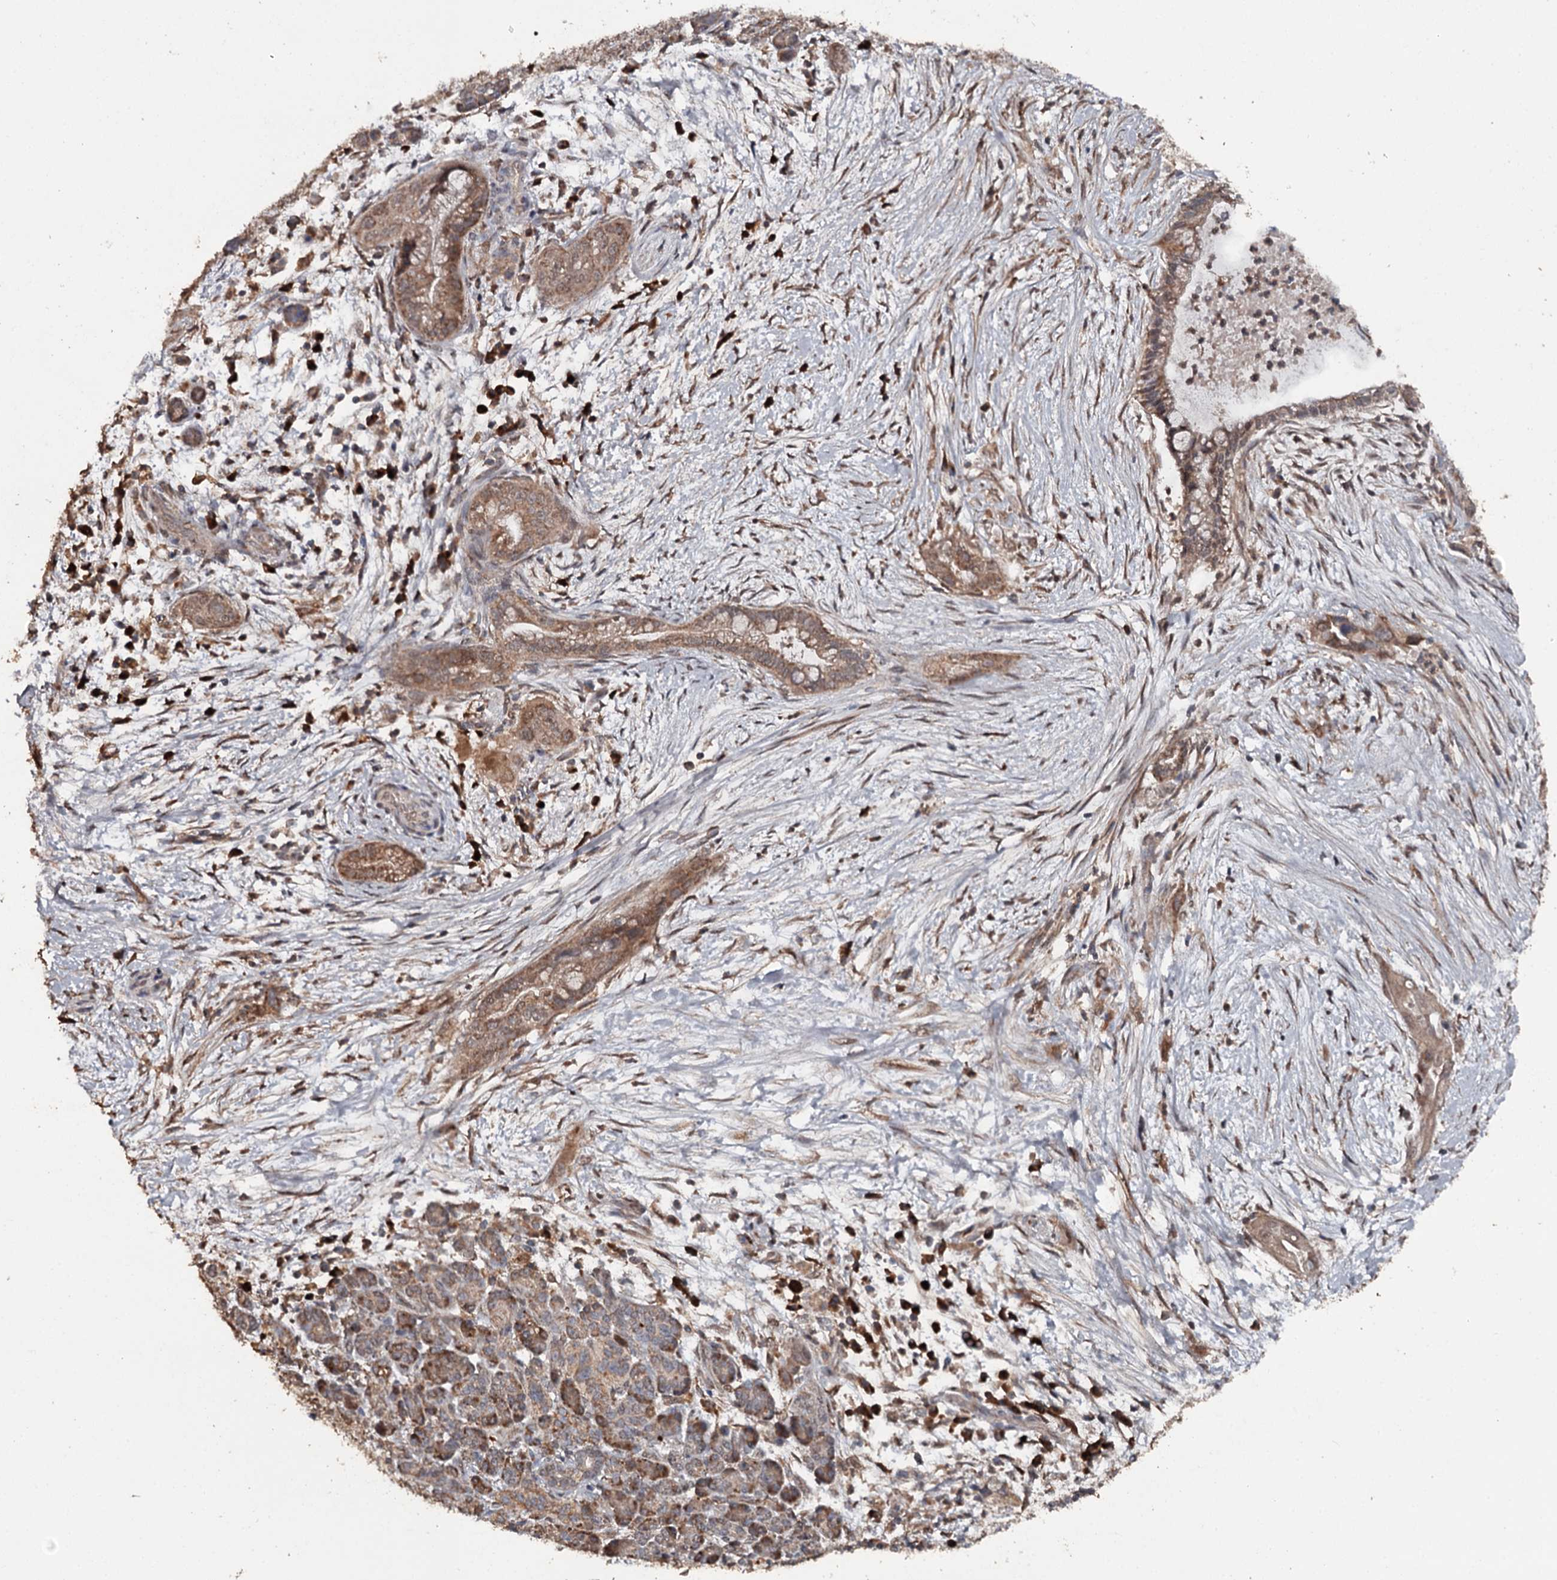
{"staining": {"intensity": "moderate", "quantity": ">75%", "location": "cytoplasmic/membranous"}, "tissue": "pancreatic cancer", "cell_type": "Tumor cells", "image_type": "cancer", "snomed": [{"axis": "morphology", "description": "Adenocarcinoma, NOS"}, {"axis": "topography", "description": "Pancreas"}], "caption": "Immunohistochemical staining of pancreatic cancer displays moderate cytoplasmic/membranous protein staining in approximately >75% of tumor cells.", "gene": "WIPI1", "patient": {"sex": "male", "age": 59}}